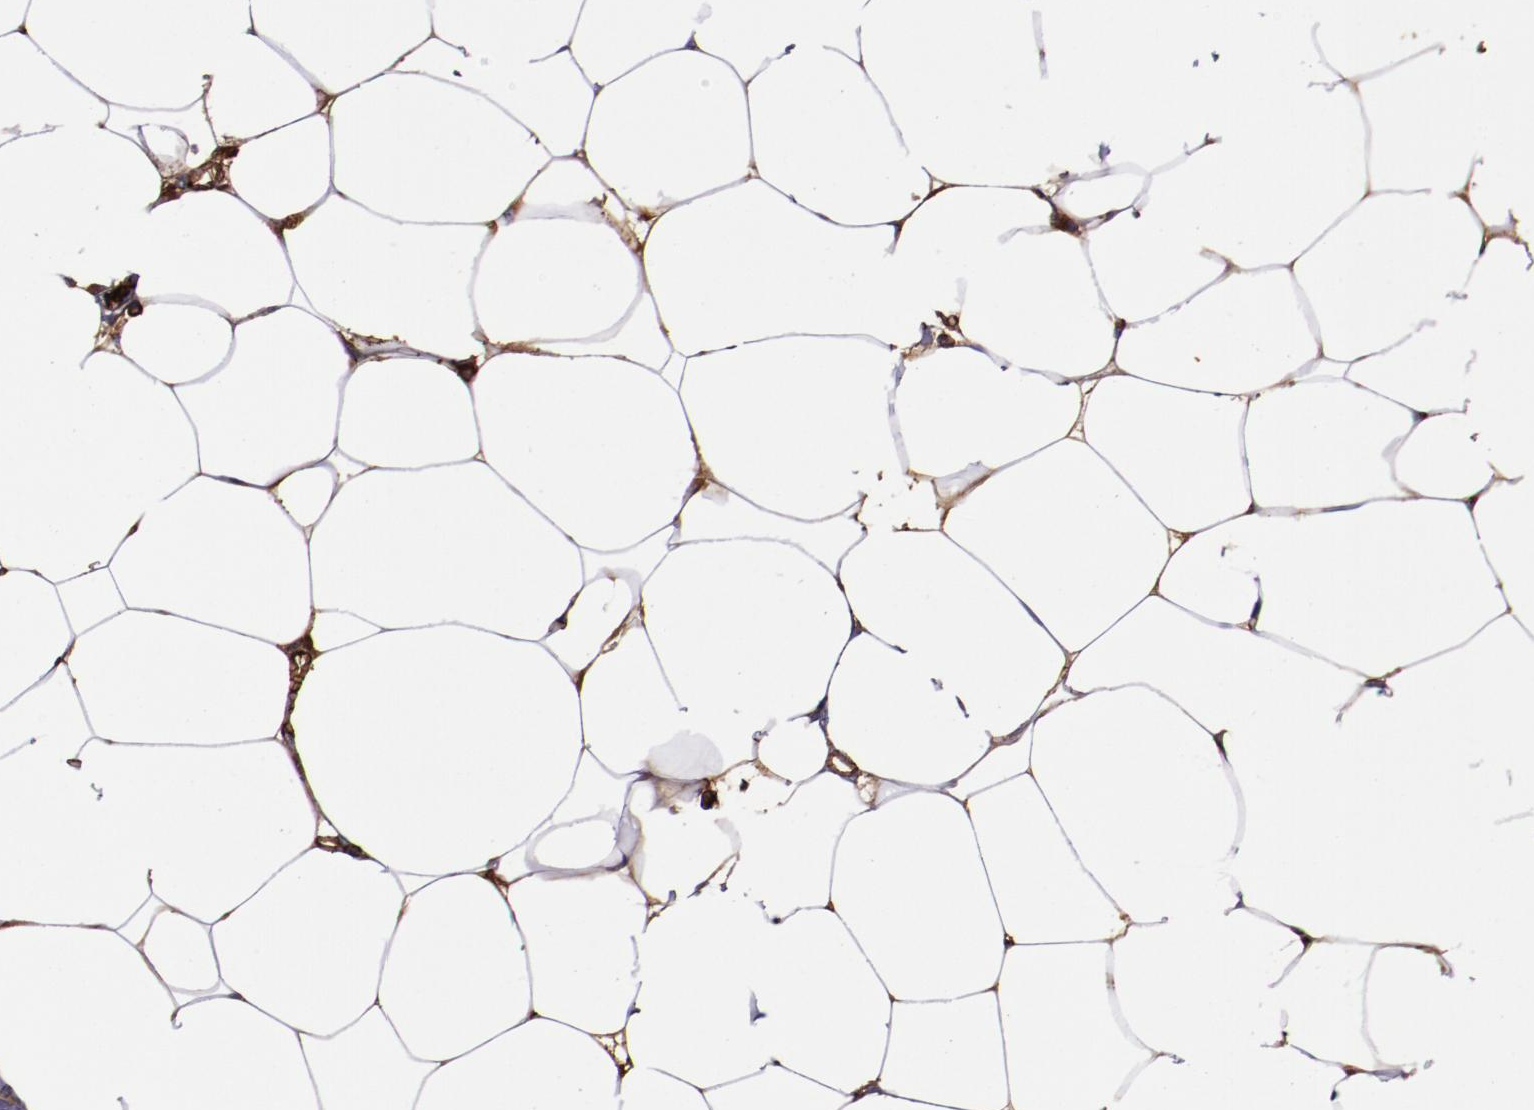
{"staining": {"intensity": "moderate", "quantity": "25%-75%", "location": "cytoplasmic/membranous"}, "tissue": "adipose tissue", "cell_type": "Adipocytes", "image_type": "normal", "snomed": [{"axis": "morphology", "description": "Normal tissue, NOS"}, {"axis": "morphology", "description": "Adenocarcinoma, NOS"}, {"axis": "topography", "description": "Colon"}, {"axis": "topography", "description": "Peripheral nerve tissue"}], "caption": "Adipose tissue was stained to show a protein in brown. There is medium levels of moderate cytoplasmic/membranous staining in about 25%-75% of adipocytes.", "gene": "A2M", "patient": {"sex": "male", "age": 14}}